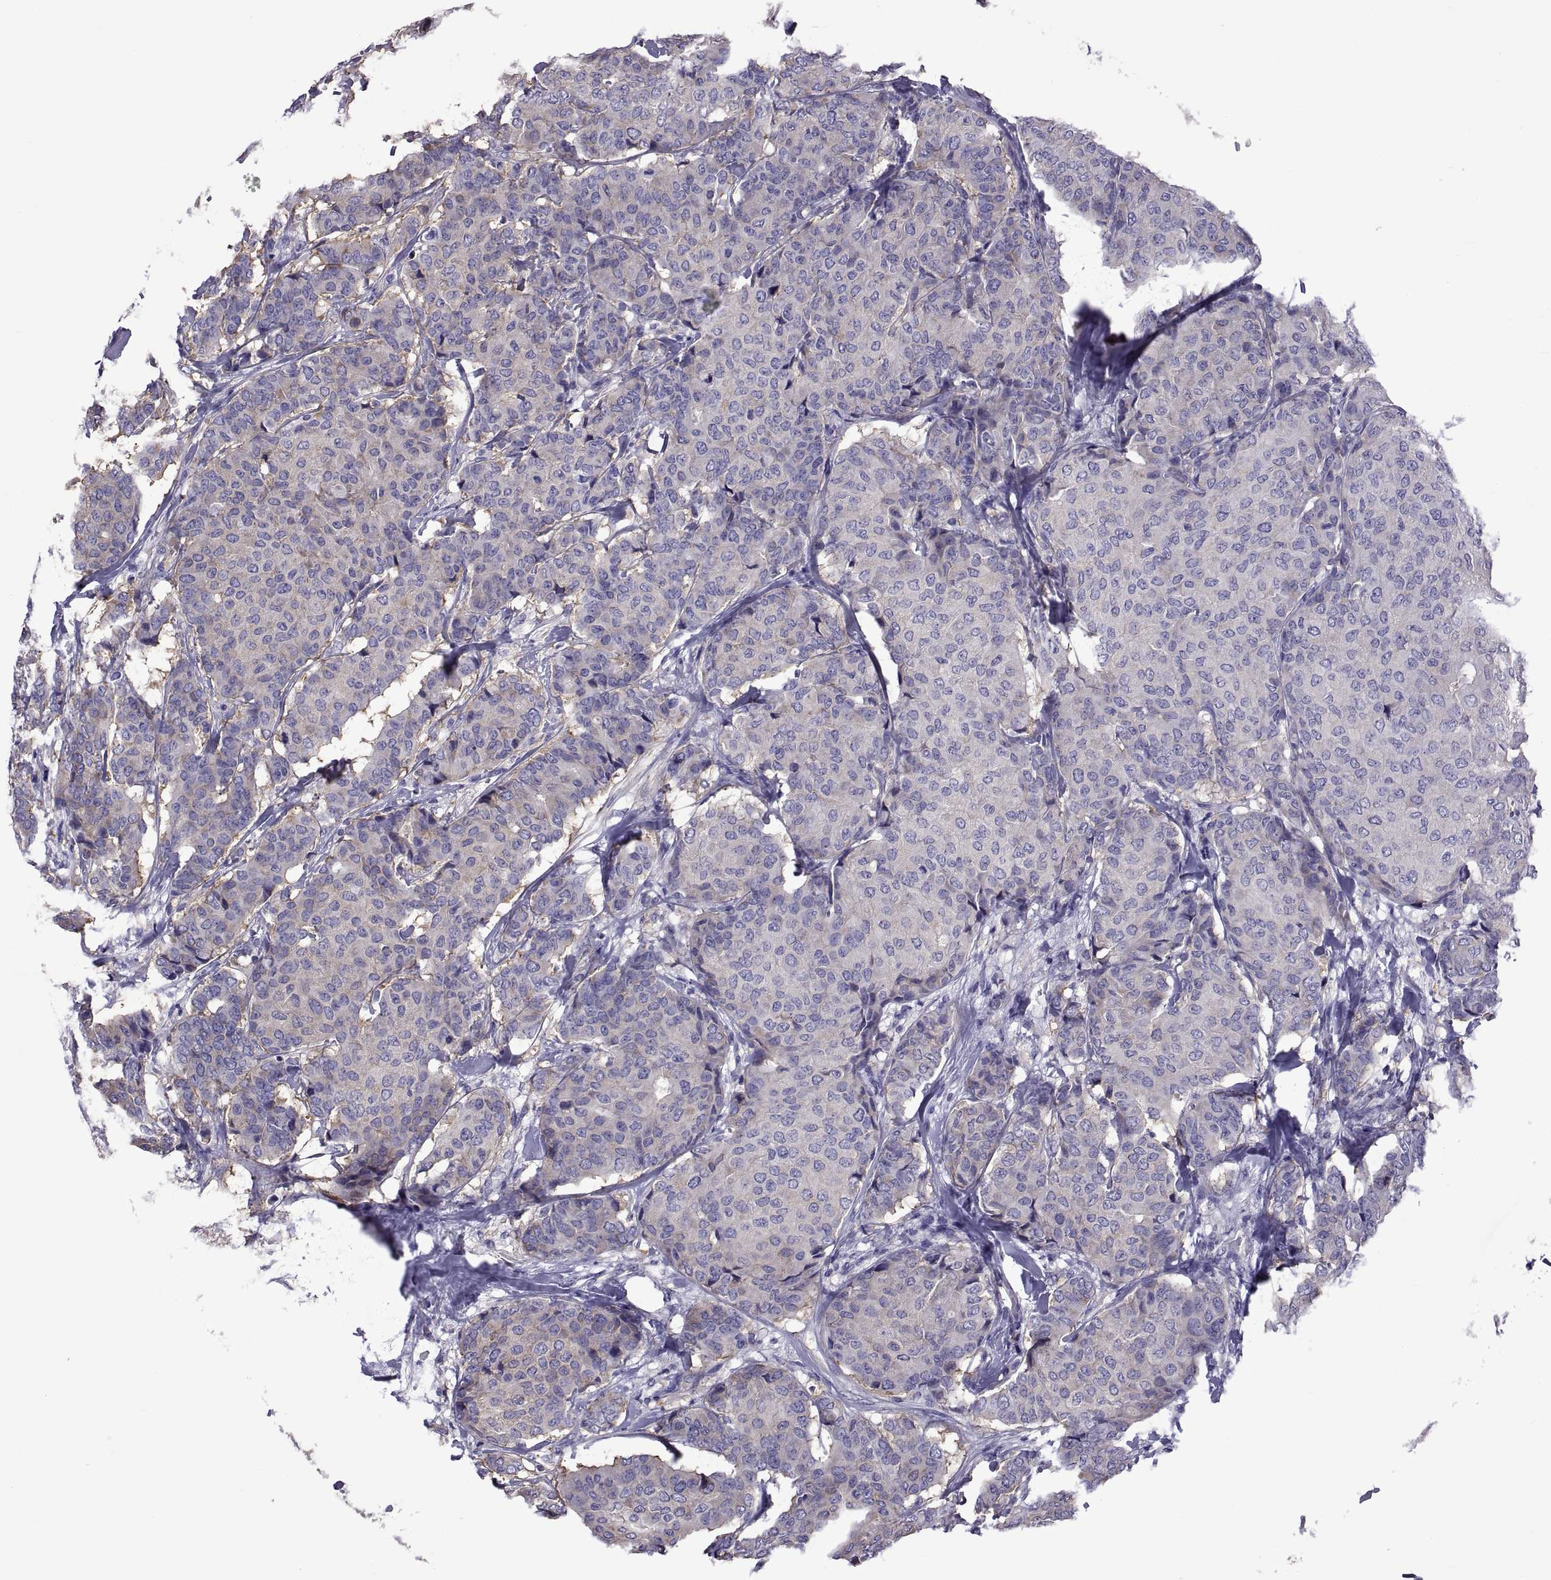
{"staining": {"intensity": "weak", "quantity": "<25%", "location": "cytoplasmic/membranous"}, "tissue": "breast cancer", "cell_type": "Tumor cells", "image_type": "cancer", "snomed": [{"axis": "morphology", "description": "Duct carcinoma"}, {"axis": "topography", "description": "Breast"}], "caption": "This micrograph is of breast cancer stained with IHC to label a protein in brown with the nuclei are counter-stained blue. There is no expression in tumor cells.", "gene": "TMC3", "patient": {"sex": "female", "age": 75}}